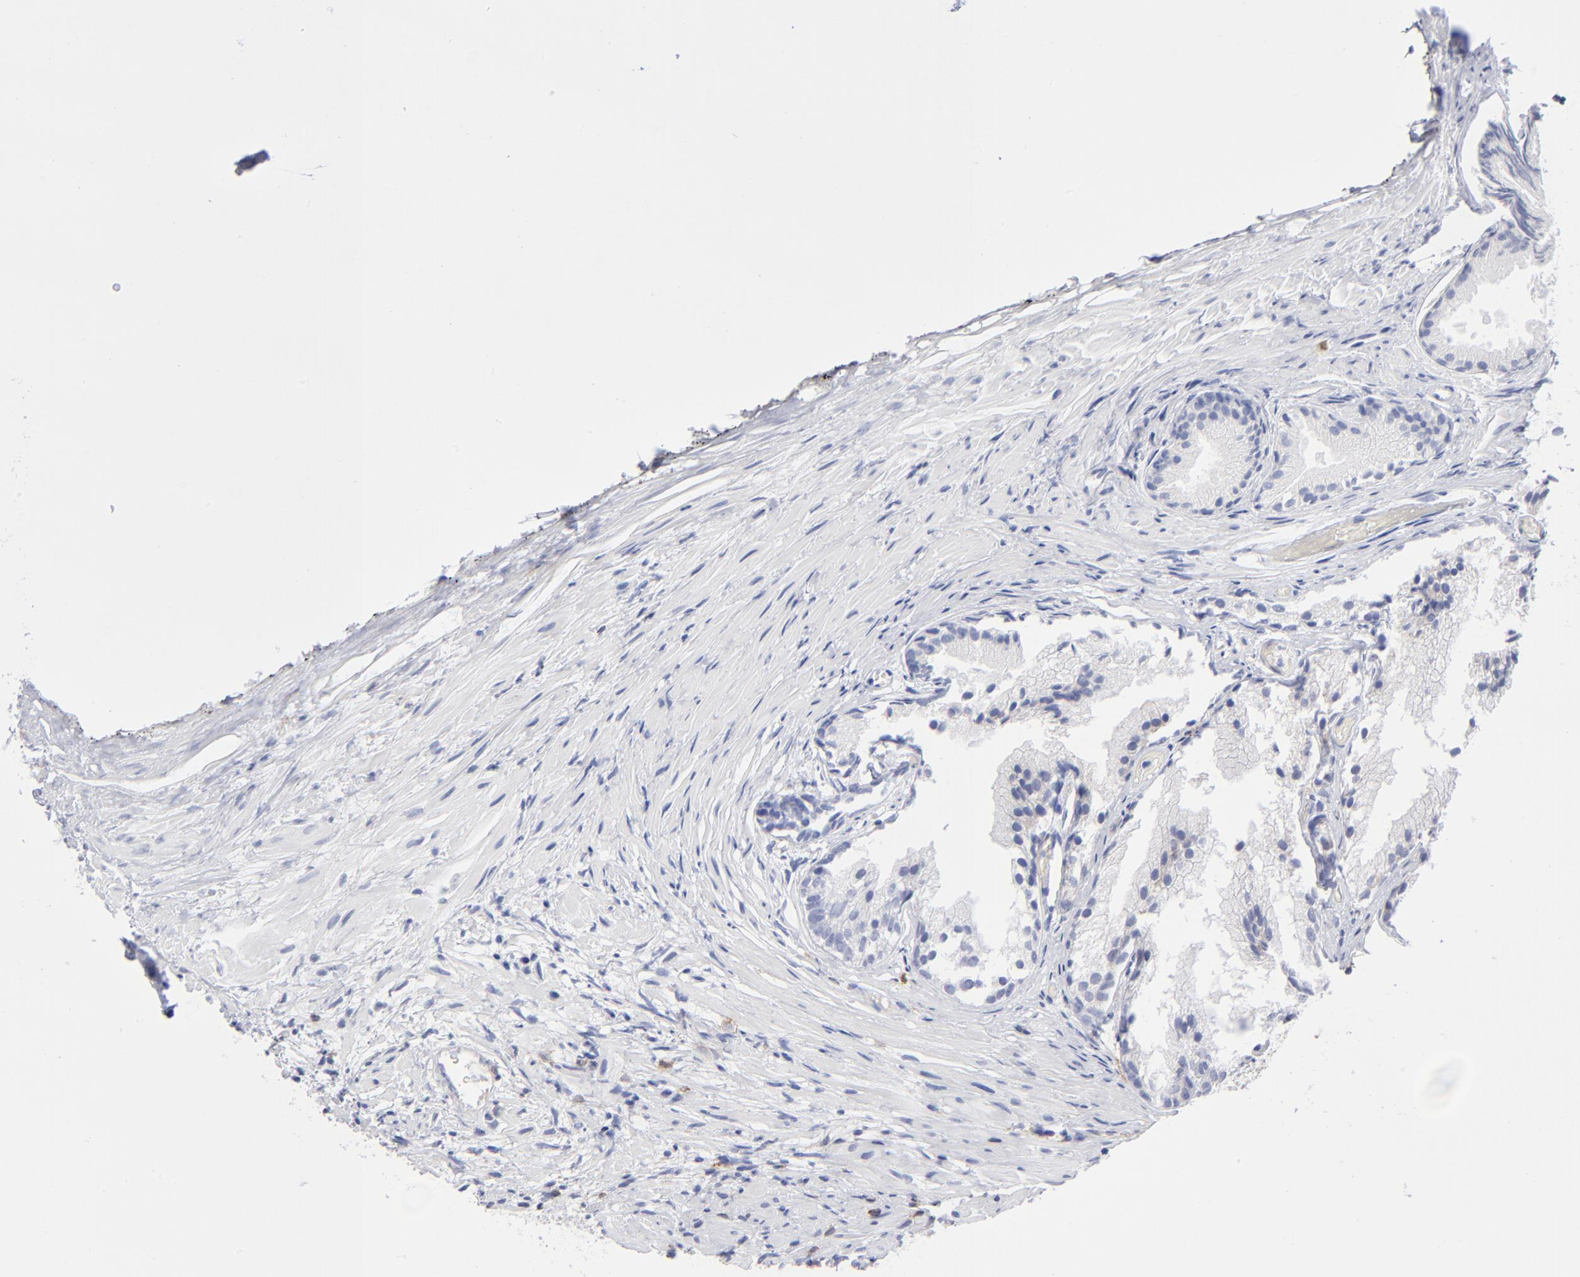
{"staining": {"intensity": "negative", "quantity": "none", "location": "none"}, "tissue": "prostate", "cell_type": "Glandular cells", "image_type": "normal", "snomed": [{"axis": "morphology", "description": "Normal tissue, NOS"}, {"axis": "topography", "description": "Prostate"}], "caption": "Micrograph shows no significant protein expression in glandular cells of normal prostate.", "gene": "LAT2", "patient": {"sex": "male", "age": 76}}